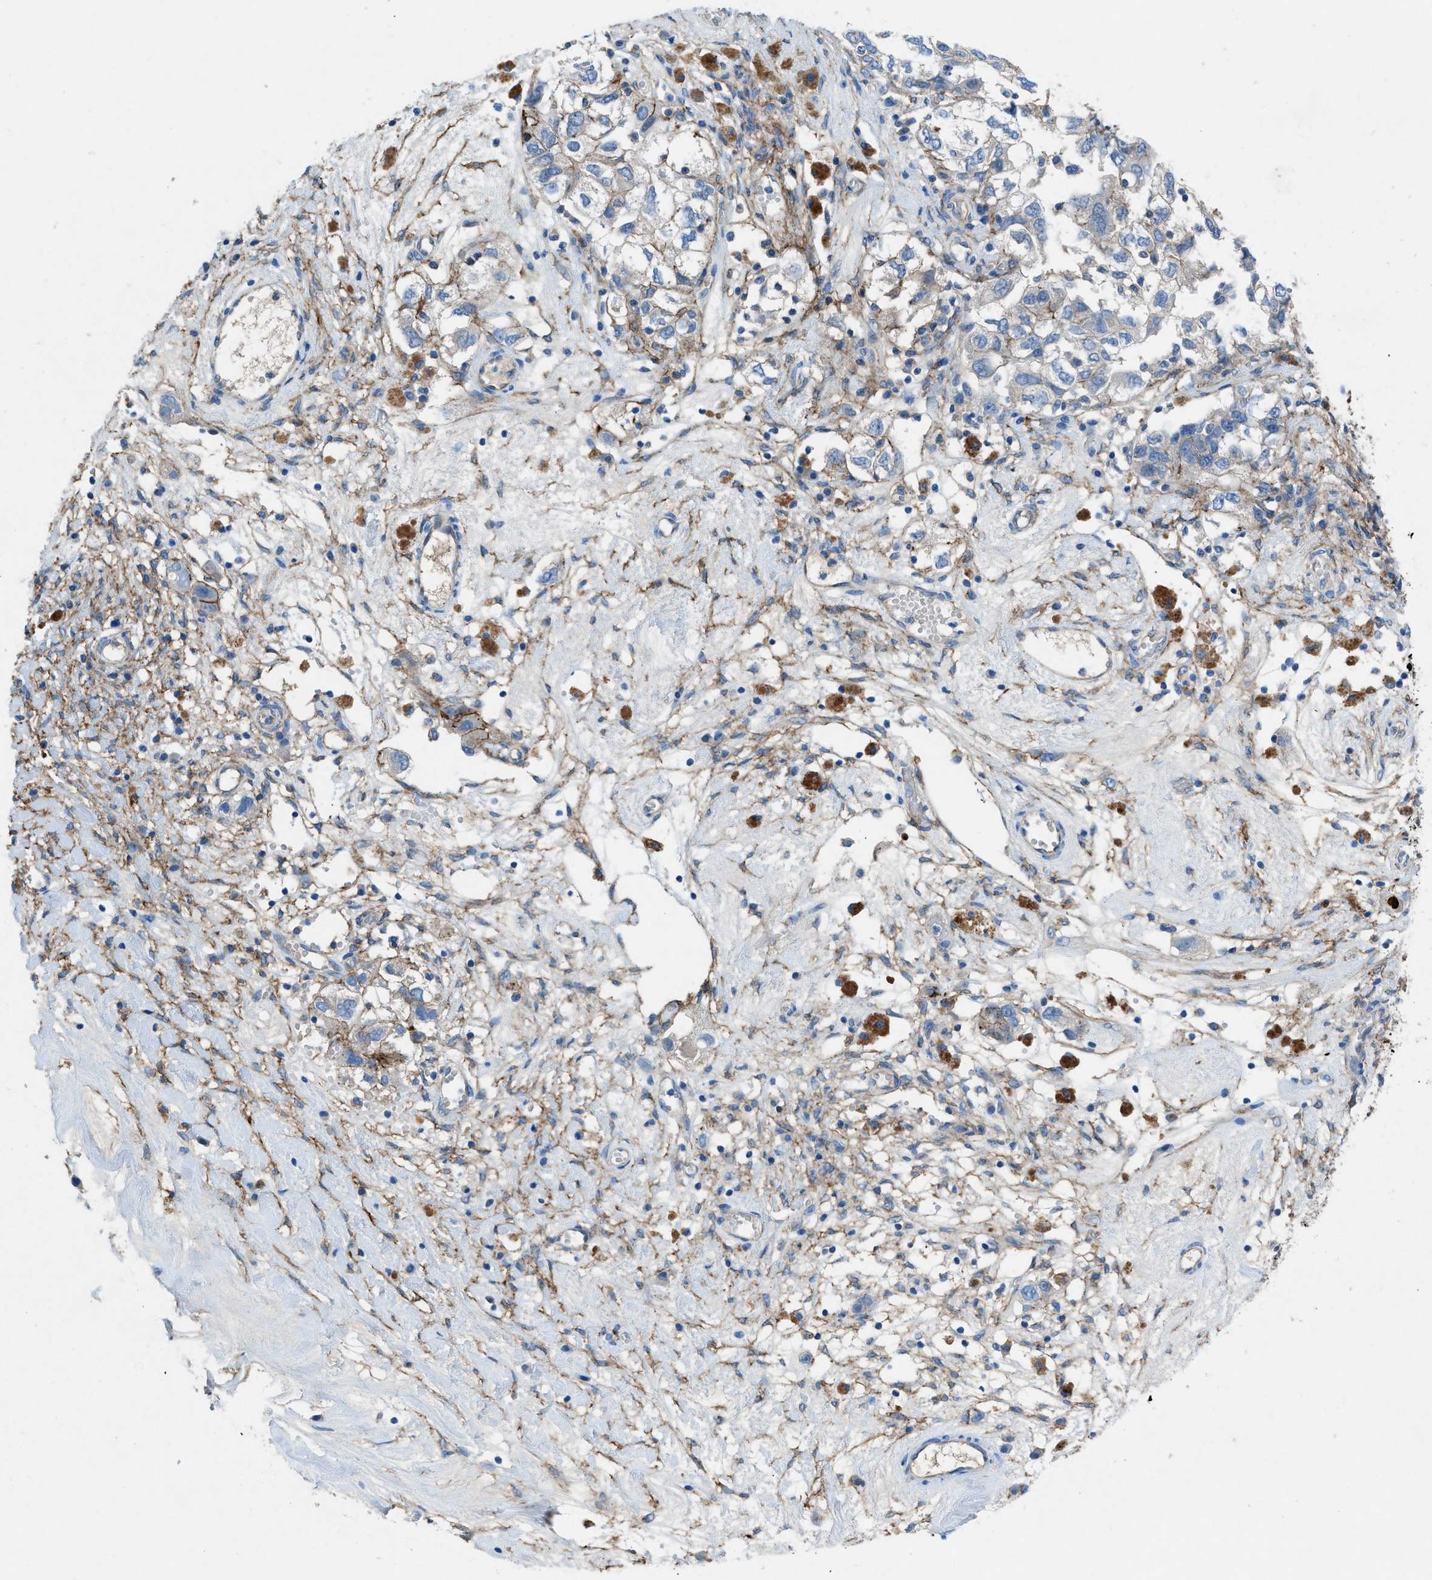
{"staining": {"intensity": "weak", "quantity": "<25%", "location": "cytoplasmic/membranous"}, "tissue": "ovarian cancer", "cell_type": "Tumor cells", "image_type": "cancer", "snomed": [{"axis": "morphology", "description": "Carcinoma, NOS"}, {"axis": "morphology", "description": "Cystadenocarcinoma, serous, NOS"}, {"axis": "topography", "description": "Ovary"}], "caption": "Immunohistochemistry histopathology image of neoplastic tissue: ovarian cancer (serous cystadenocarcinoma) stained with DAB (3,3'-diaminobenzidine) exhibits no significant protein staining in tumor cells.", "gene": "PTGFRN", "patient": {"sex": "female", "age": 69}}